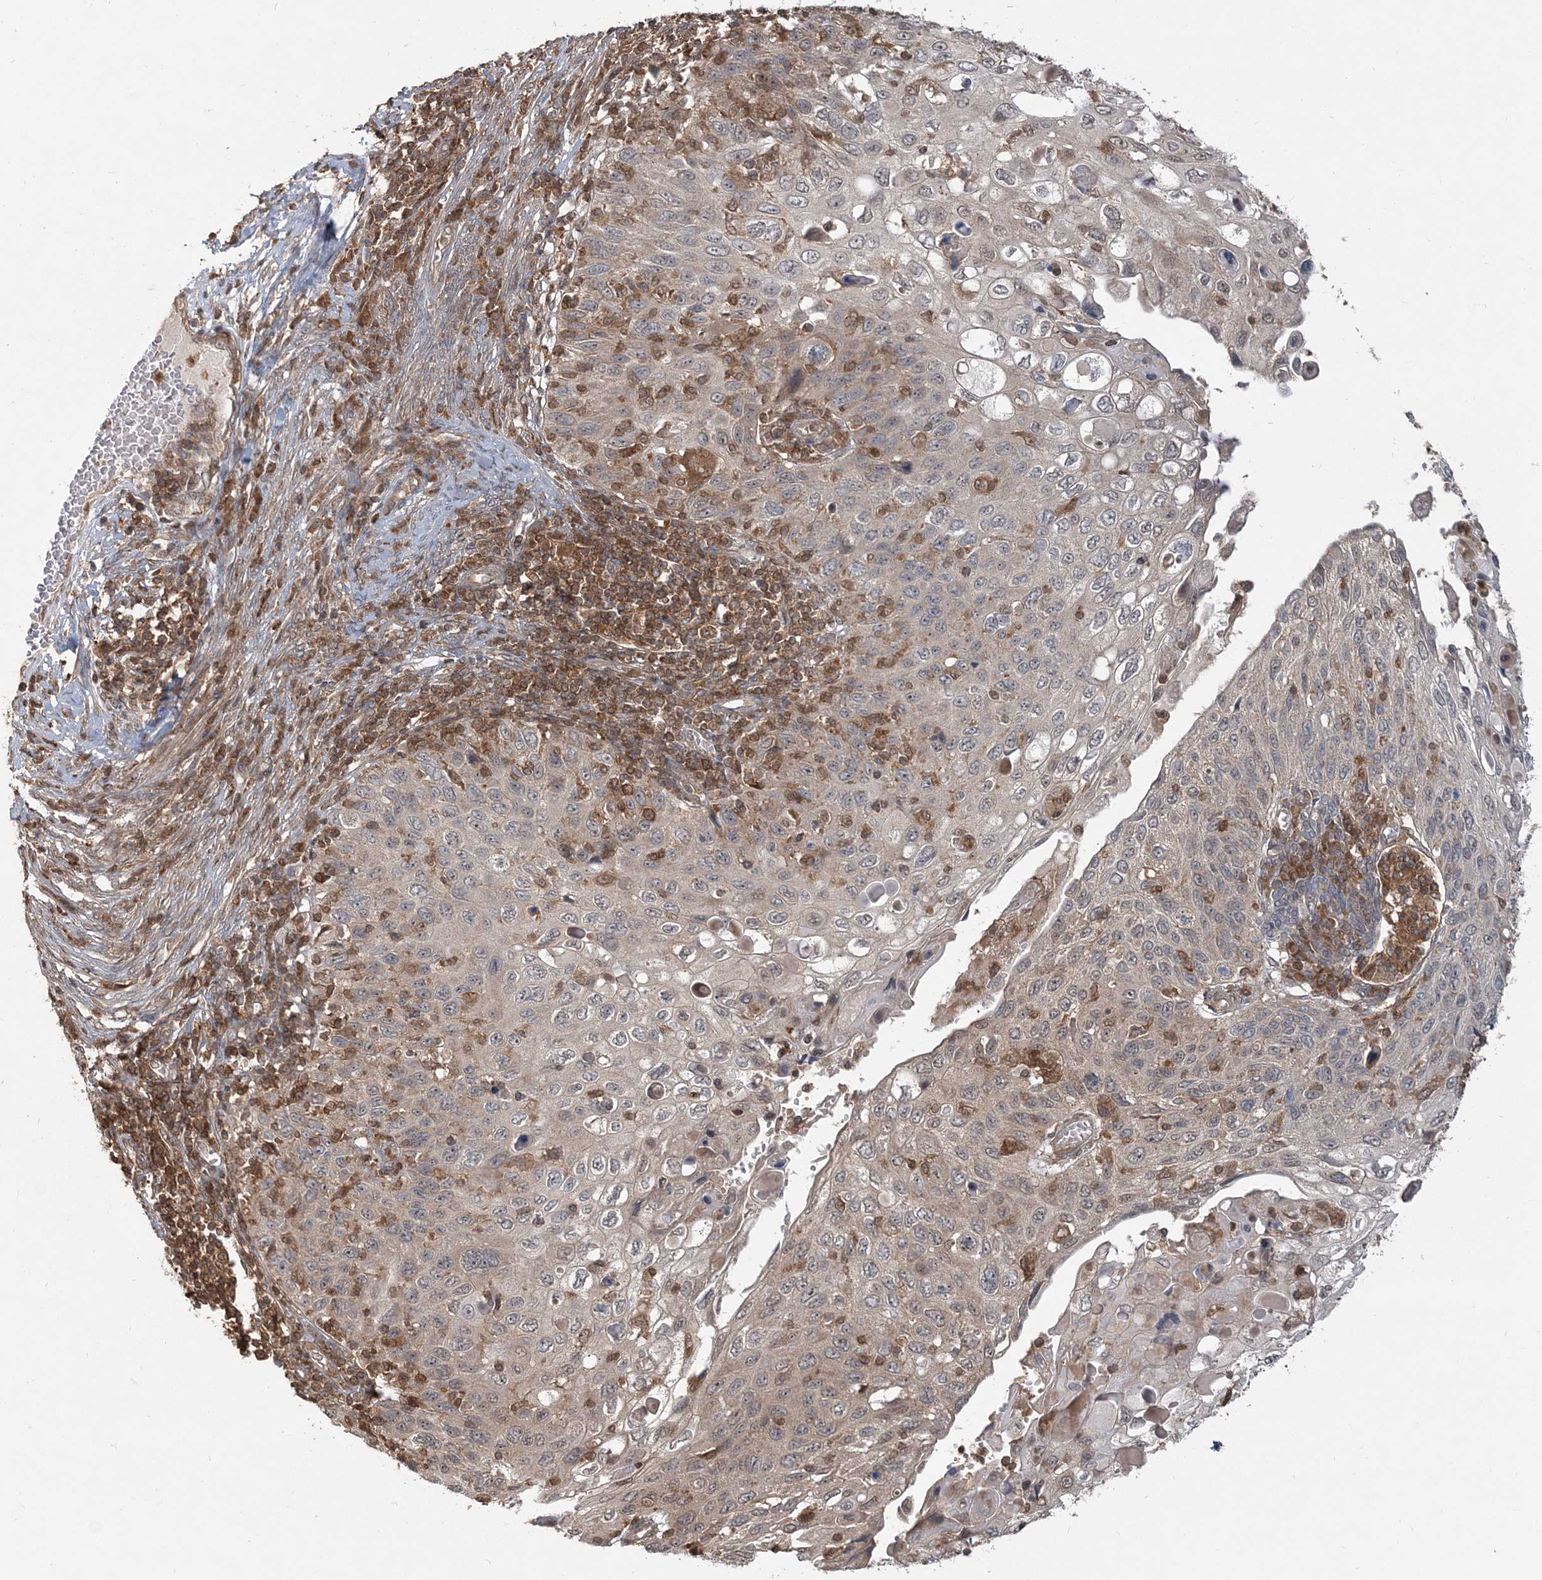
{"staining": {"intensity": "weak", "quantity": "25%-75%", "location": "cytoplasmic/membranous"}, "tissue": "cervical cancer", "cell_type": "Tumor cells", "image_type": "cancer", "snomed": [{"axis": "morphology", "description": "Squamous cell carcinoma, NOS"}, {"axis": "topography", "description": "Cervix"}], "caption": "IHC photomicrograph of neoplastic tissue: squamous cell carcinoma (cervical) stained using IHC demonstrates low levels of weak protein expression localized specifically in the cytoplasmic/membranous of tumor cells, appearing as a cytoplasmic/membranous brown color.", "gene": "CAB39", "patient": {"sex": "female", "age": 70}}